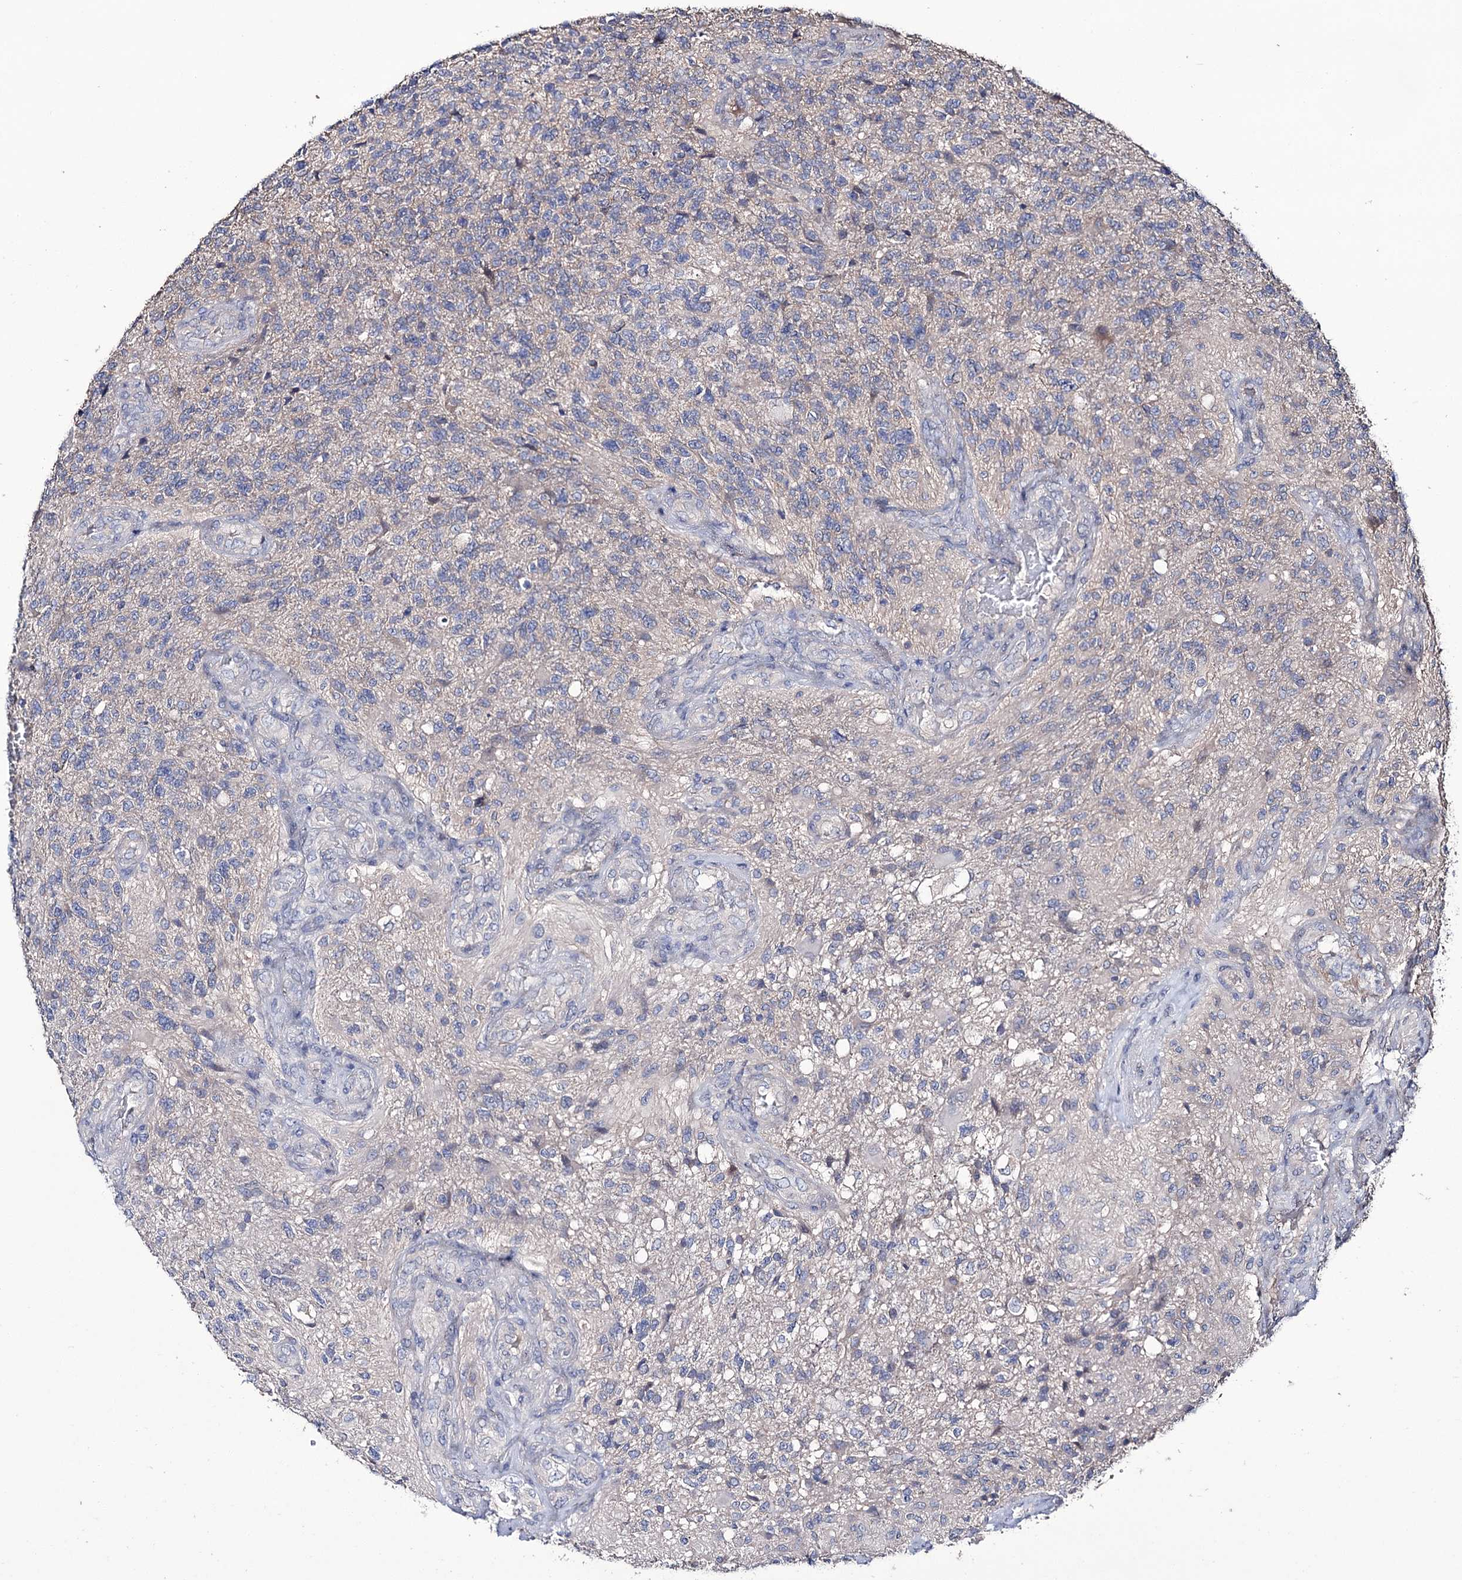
{"staining": {"intensity": "negative", "quantity": "none", "location": "none"}, "tissue": "glioma", "cell_type": "Tumor cells", "image_type": "cancer", "snomed": [{"axis": "morphology", "description": "Glioma, malignant, High grade"}, {"axis": "topography", "description": "Brain"}], "caption": "The histopathology image displays no significant staining in tumor cells of glioma.", "gene": "EPB41L5", "patient": {"sex": "male", "age": 56}}